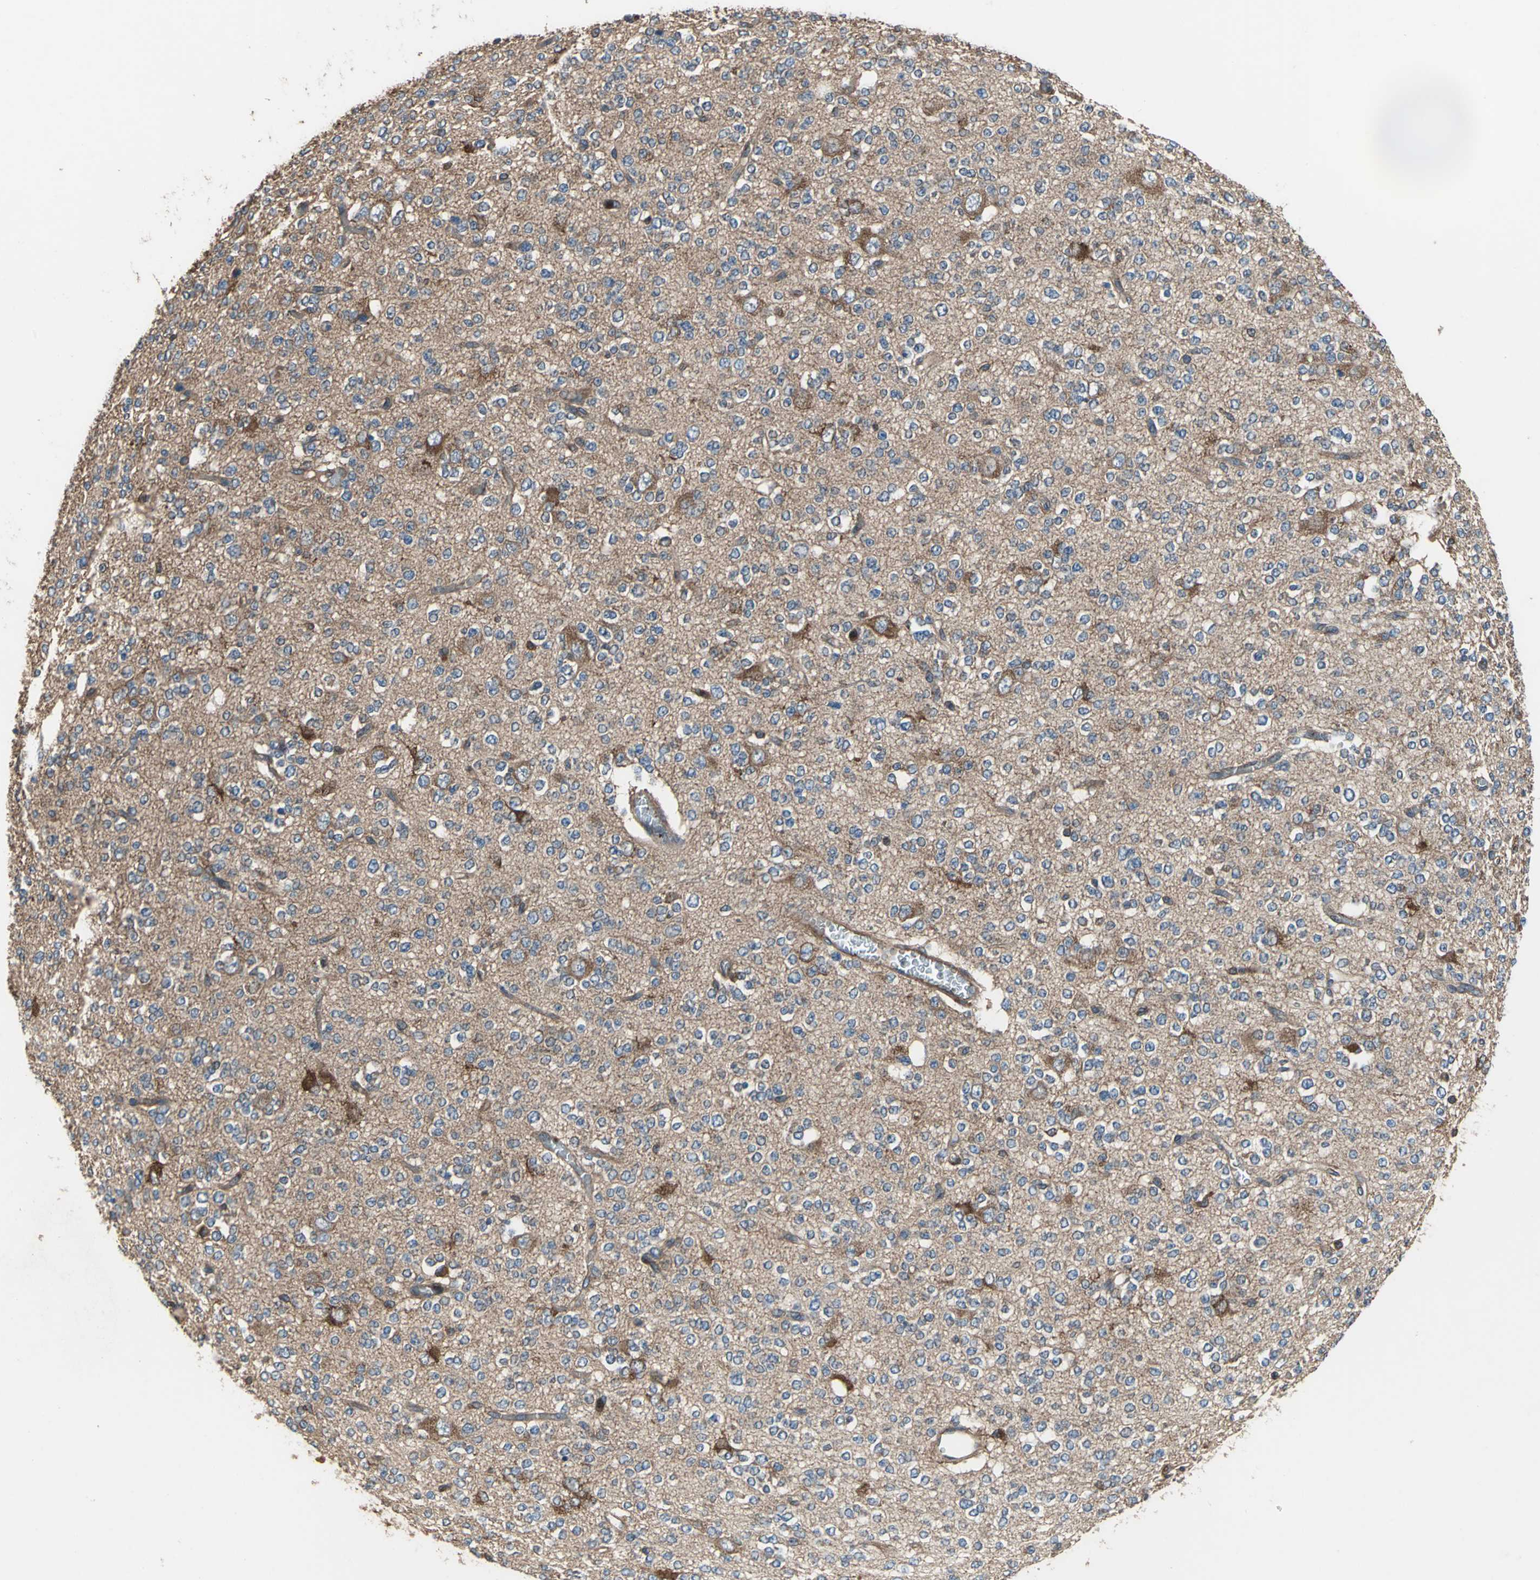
{"staining": {"intensity": "moderate", "quantity": ">75%", "location": "cytoplasmic/membranous"}, "tissue": "glioma", "cell_type": "Tumor cells", "image_type": "cancer", "snomed": [{"axis": "morphology", "description": "Glioma, malignant, Low grade"}, {"axis": "topography", "description": "Brain"}], "caption": "Malignant low-grade glioma stained with a protein marker displays moderate staining in tumor cells.", "gene": "CAPN1", "patient": {"sex": "male", "age": 38}}